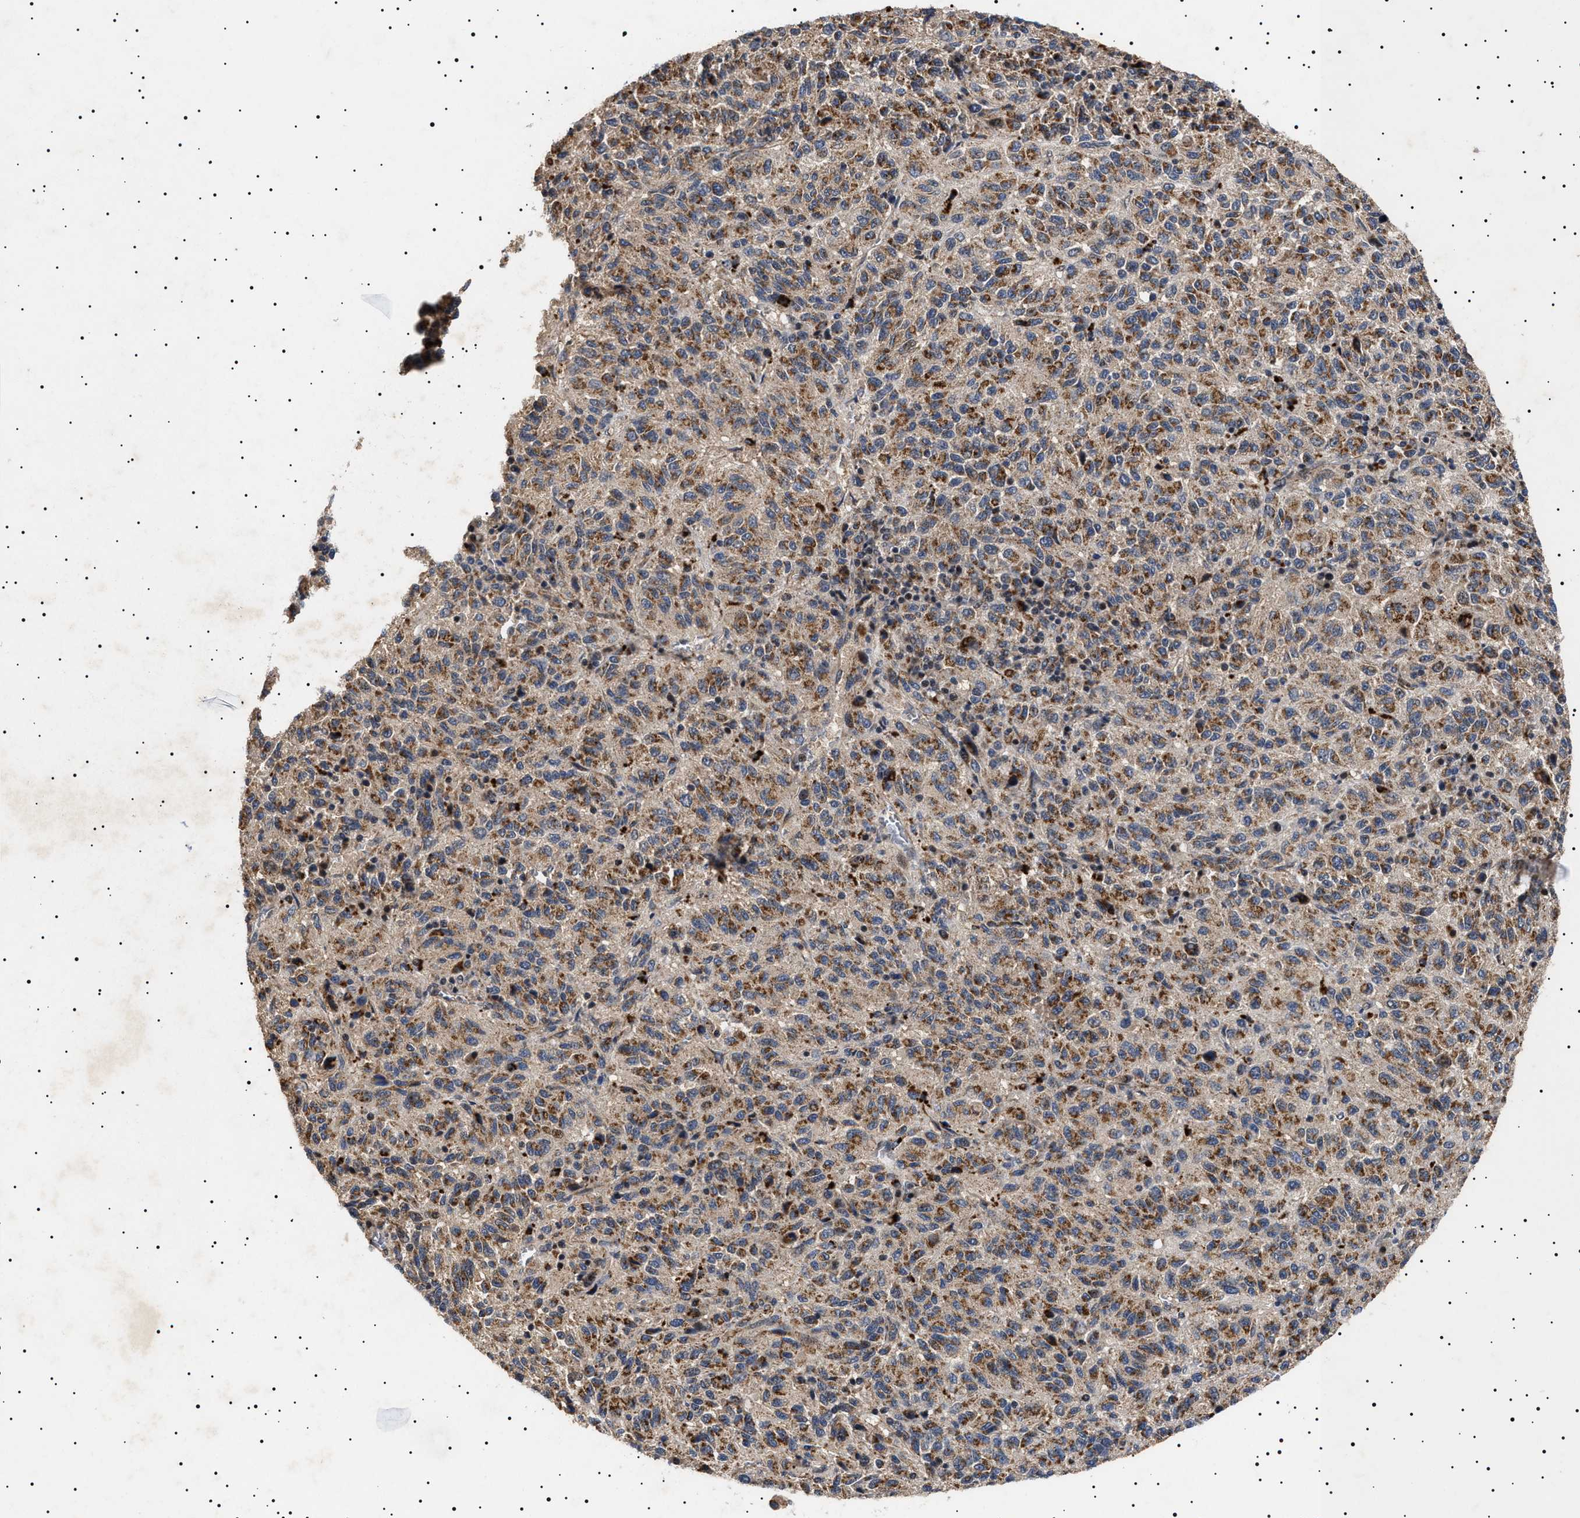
{"staining": {"intensity": "moderate", "quantity": ">75%", "location": "cytoplasmic/membranous"}, "tissue": "melanoma", "cell_type": "Tumor cells", "image_type": "cancer", "snomed": [{"axis": "morphology", "description": "Malignant melanoma, Metastatic site"}, {"axis": "topography", "description": "Lung"}], "caption": "Melanoma tissue displays moderate cytoplasmic/membranous positivity in about >75% of tumor cells (Brightfield microscopy of DAB IHC at high magnification).", "gene": "RAB34", "patient": {"sex": "male", "age": 64}}